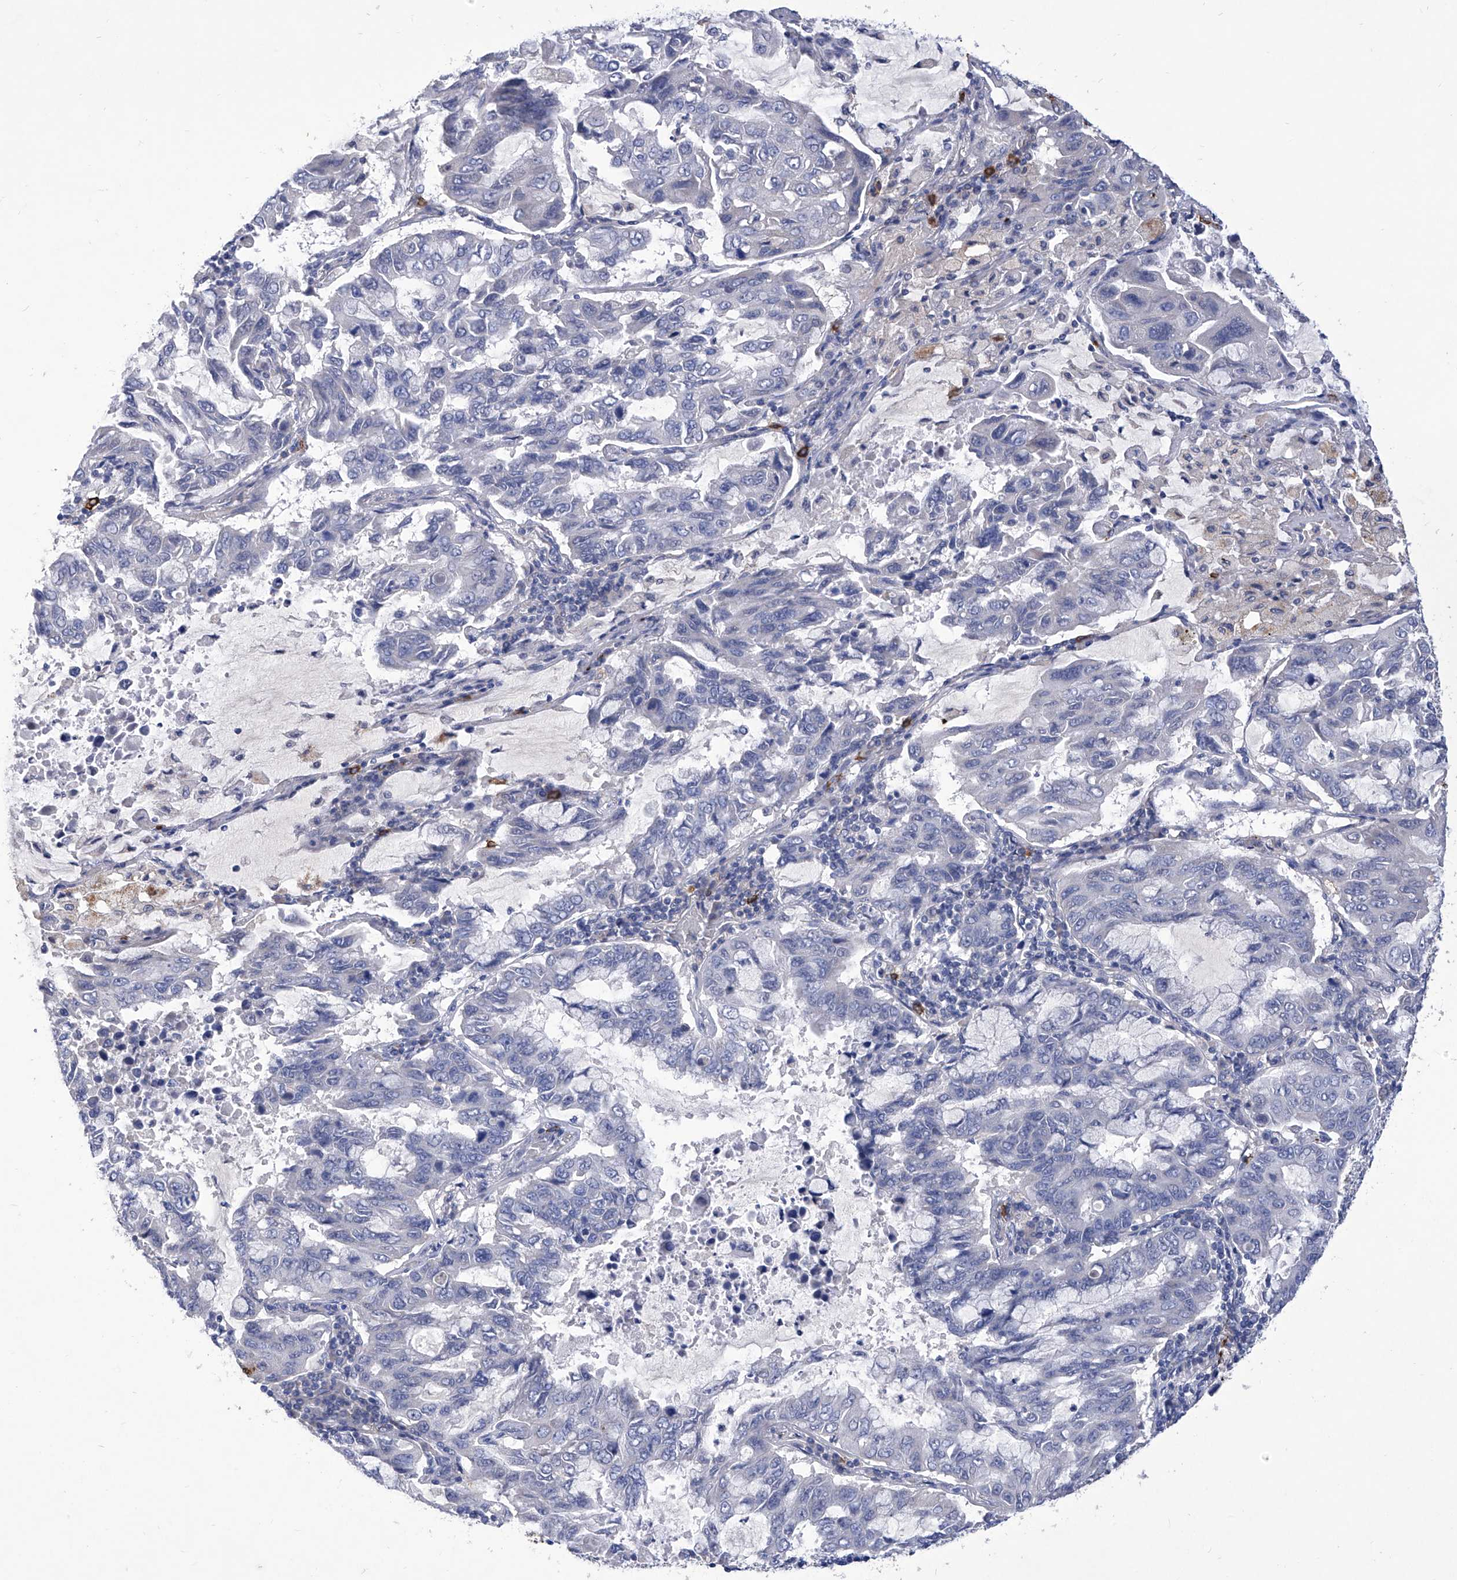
{"staining": {"intensity": "negative", "quantity": "none", "location": "none"}, "tissue": "lung cancer", "cell_type": "Tumor cells", "image_type": "cancer", "snomed": [{"axis": "morphology", "description": "Adenocarcinoma, NOS"}, {"axis": "topography", "description": "Lung"}], "caption": "Lung adenocarcinoma stained for a protein using immunohistochemistry demonstrates no positivity tumor cells.", "gene": "IFNL2", "patient": {"sex": "male", "age": 64}}